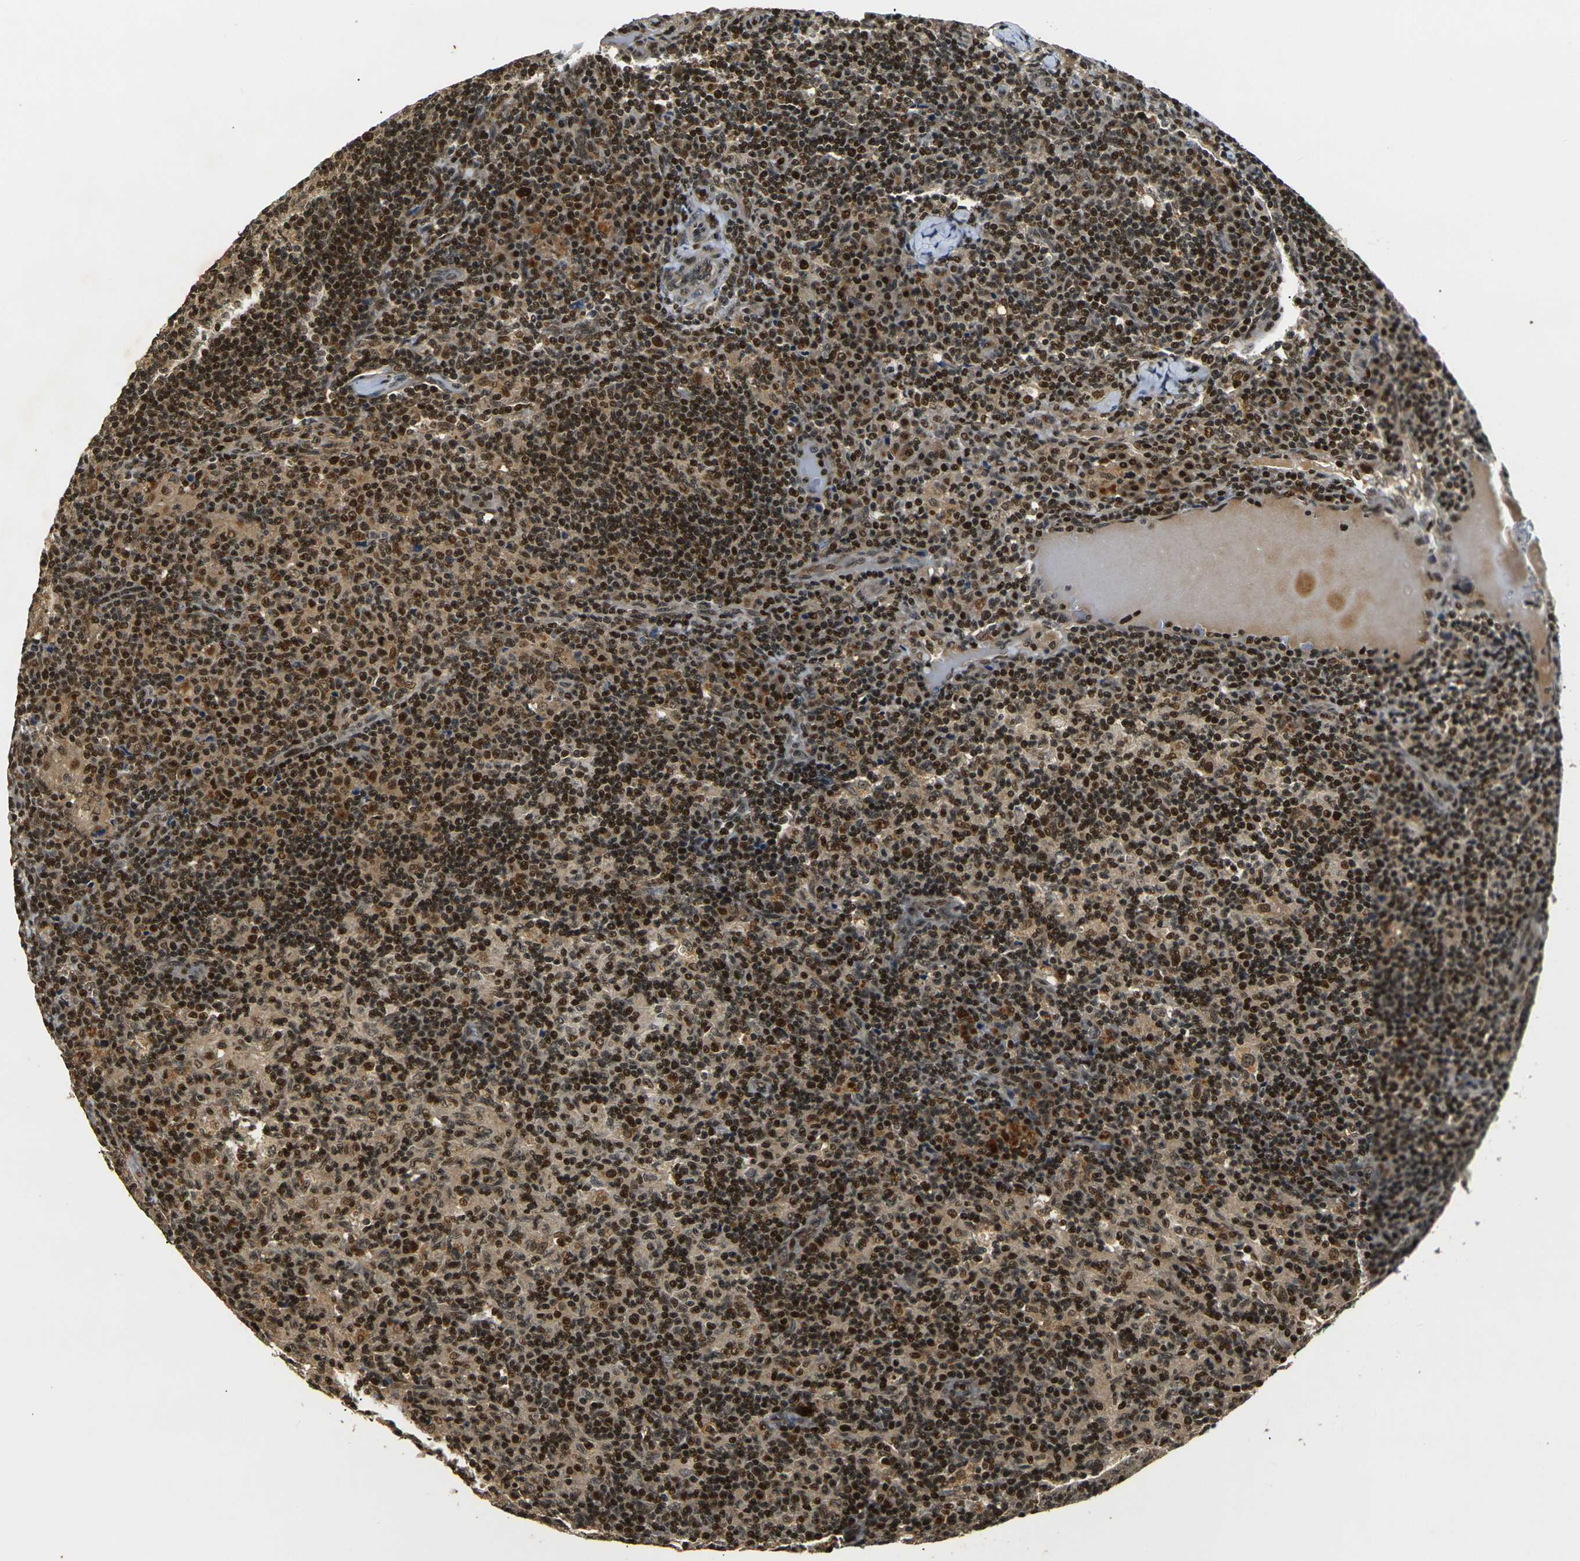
{"staining": {"intensity": "strong", "quantity": ">75%", "location": "cytoplasmic/membranous,nuclear"}, "tissue": "lymph node", "cell_type": "Germinal center cells", "image_type": "normal", "snomed": [{"axis": "morphology", "description": "Normal tissue, NOS"}, {"axis": "morphology", "description": "Inflammation, NOS"}, {"axis": "topography", "description": "Lymph node"}], "caption": "DAB (3,3'-diaminobenzidine) immunohistochemical staining of benign human lymph node demonstrates strong cytoplasmic/membranous,nuclear protein positivity in approximately >75% of germinal center cells. (DAB IHC with brightfield microscopy, high magnification).", "gene": "ACTL6A", "patient": {"sex": "male", "age": 55}}